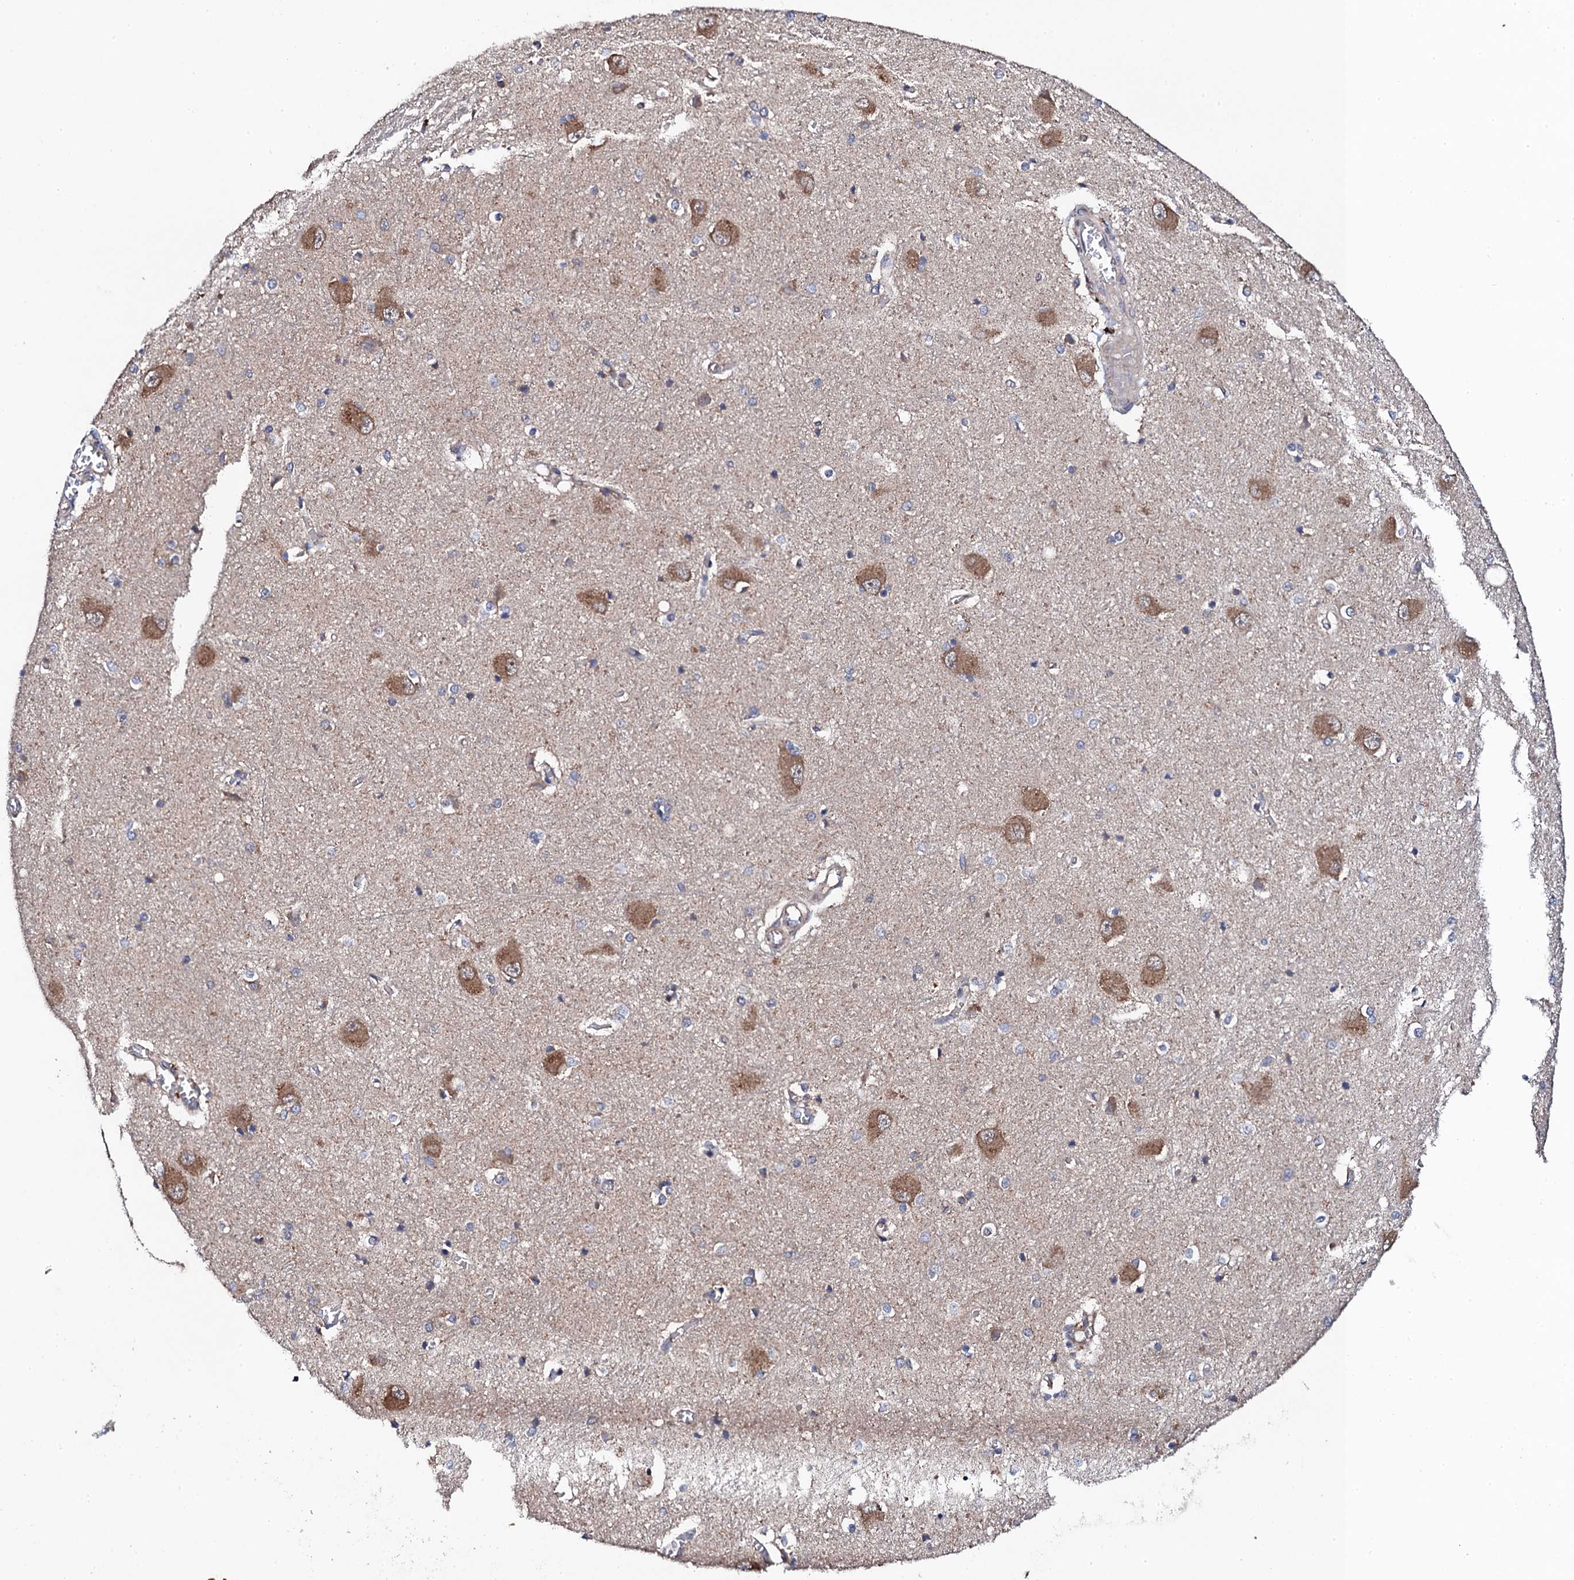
{"staining": {"intensity": "moderate", "quantity": "<25%", "location": "cytoplasmic/membranous"}, "tissue": "caudate", "cell_type": "Glial cells", "image_type": "normal", "snomed": [{"axis": "morphology", "description": "Normal tissue, NOS"}, {"axis": "topography", "description": "Lateral ventricle wall"}], "caption": "Protein staining demonstrates moderate cytoplasmic/membranous expression in approximately <25% of glial cells in unremarkable caudate. The staining is performed using DAB brown chromogen to label protein expression. The nuclei are counter-stained blue using hematoxylin.", "gene": "IP6K1", "patient": {"sex": "male", "age": 37}}